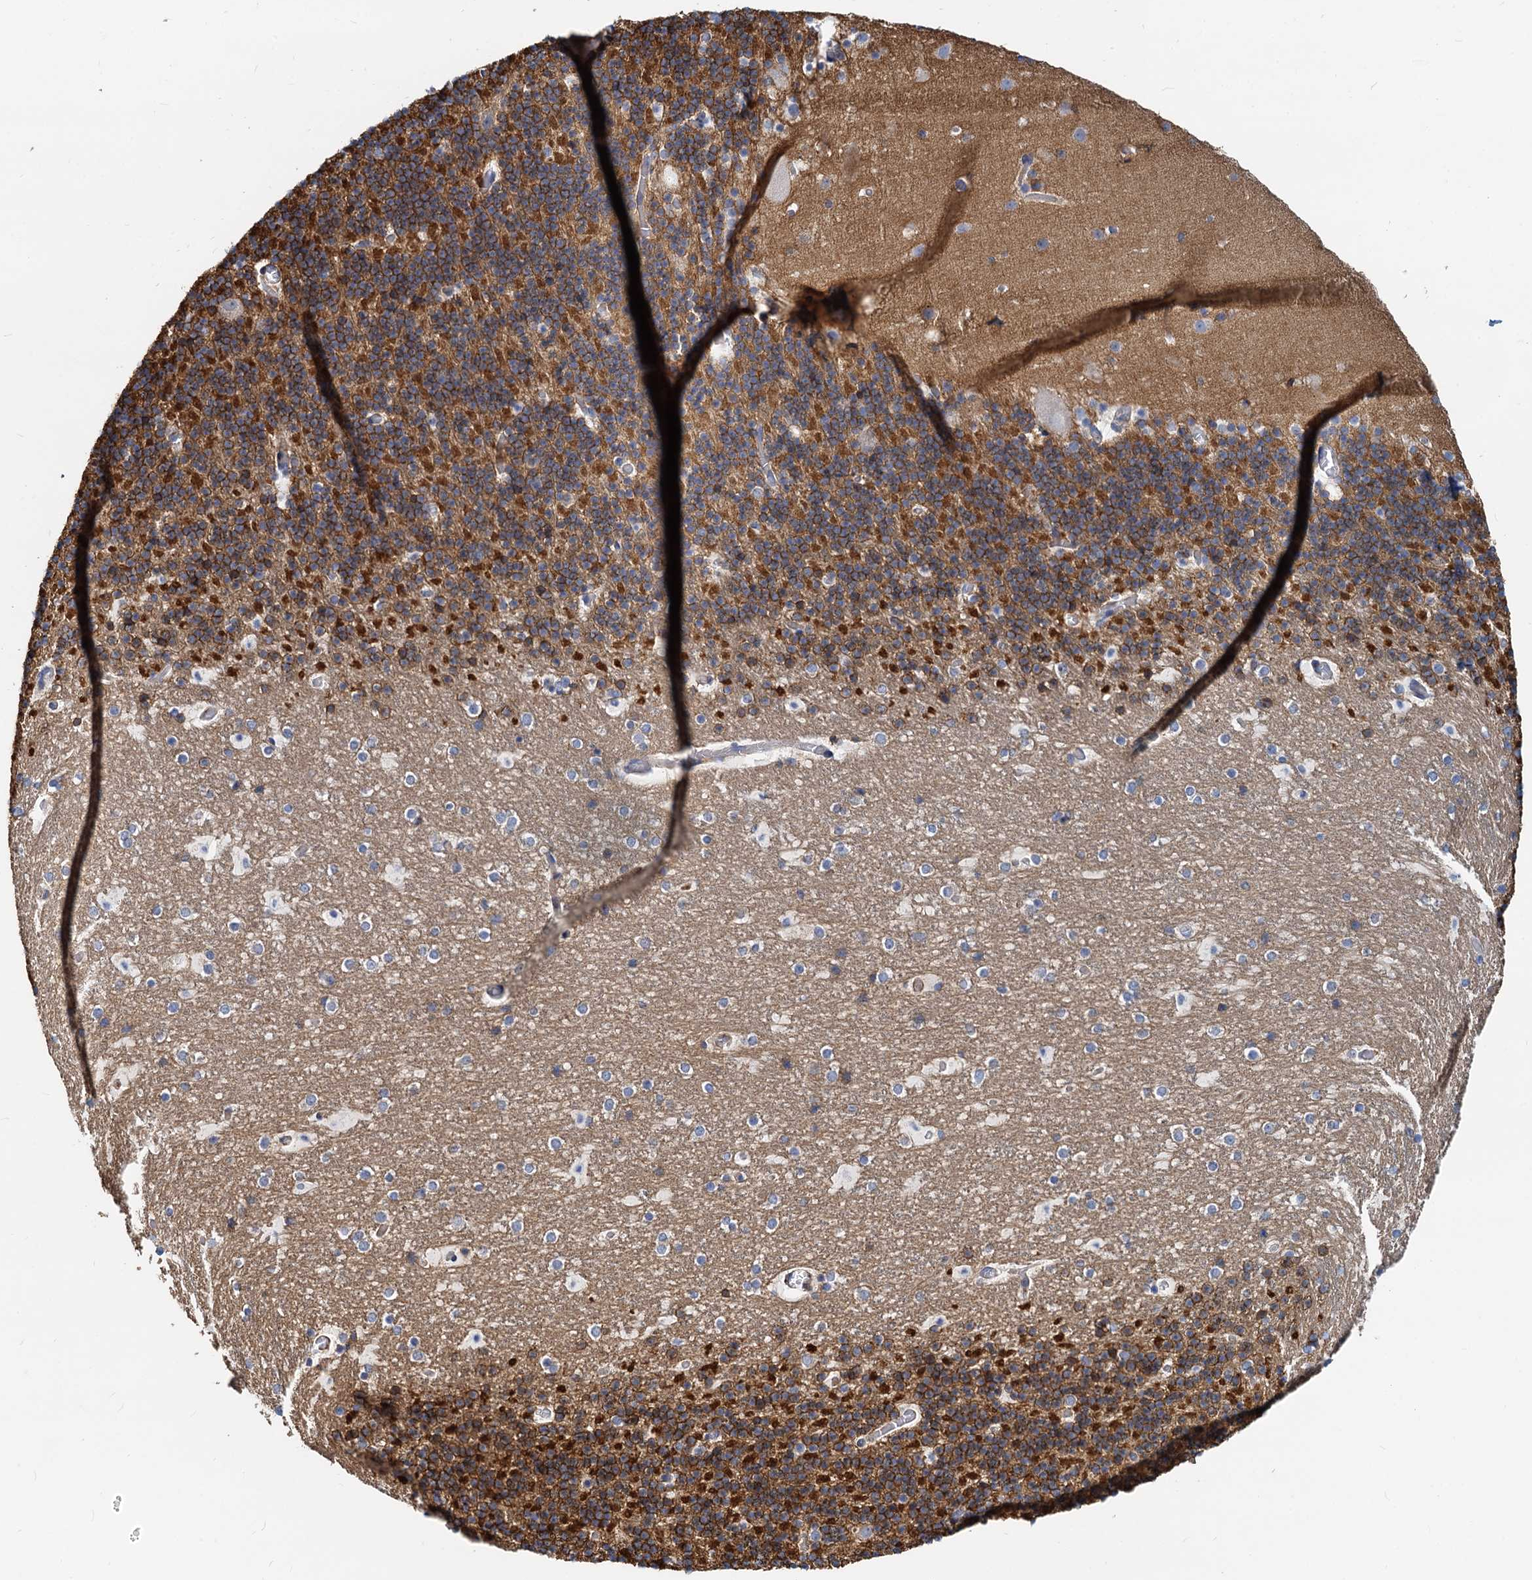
{"staining": {"intensity": "moderate", "quantity": ">75%", "location": "cytoplasmic/membranous"}, "tissue": "cerebellum", "cell_type": "Cells in granular layer", "image_type": "normal", "snomed": [{"axis": "morphology", "description": "Normal tissue, NOS"}, {"axis": "topography", "description": "Cerebellum"}], "caption": "Immunohistochemistry (IHC) image of unremarkable human cerebellum stained for a protein (brown), which demonstrates medium levels of moderate cytoplasmic/membranous staining in about >75% of cells in granular layer.", "gene": "LNX2", "patient": {"sex": "male", "age": 57}}